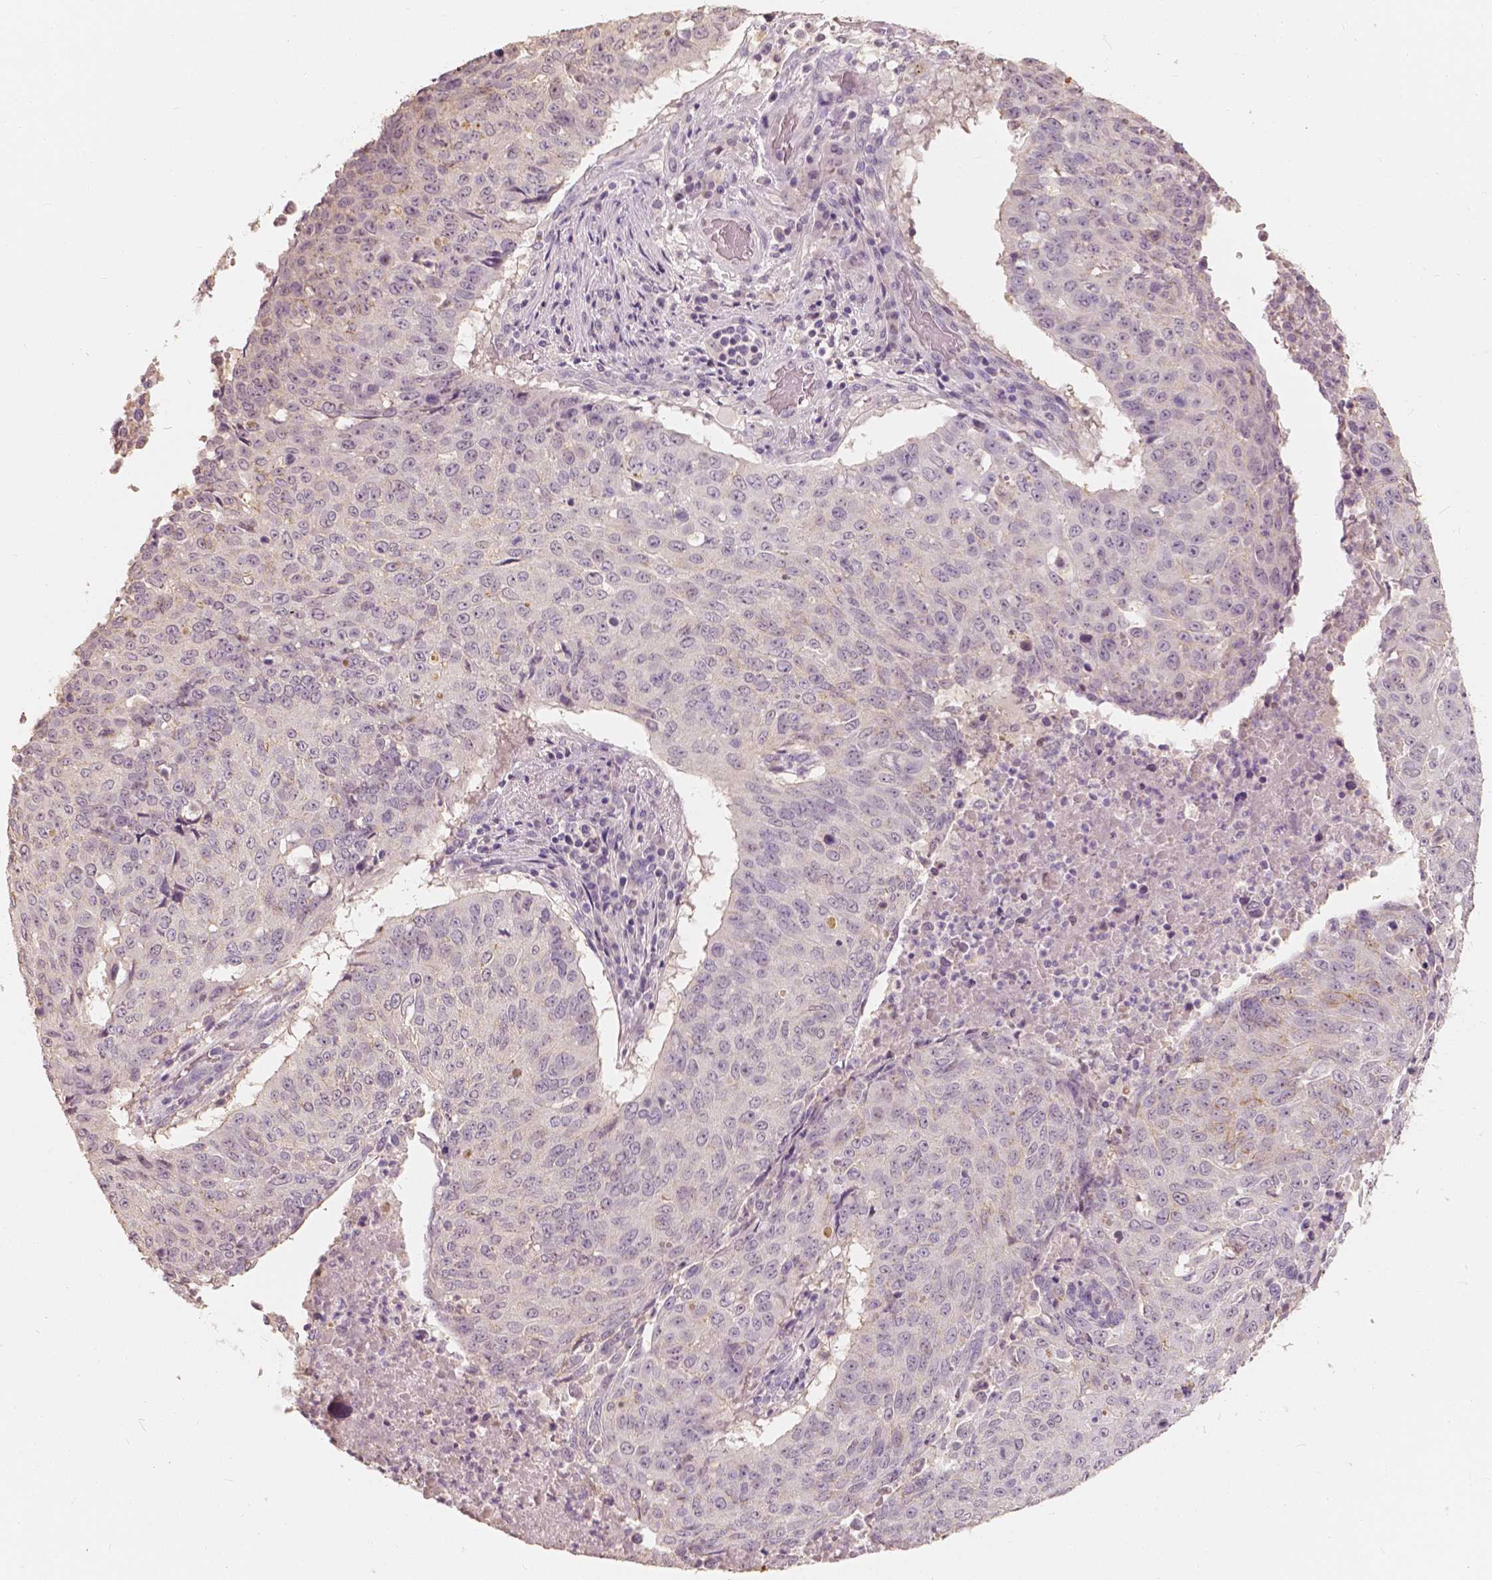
{"staining": {"intensity": "negative", "quantity": "none", "location": "none"}, "tissue": "lung cancer", "cell_type": "Tumor cells", "image_type": "cancer", "snomed": [{"axis": "morphology", "description": "Normal tissue, NOS"}, {"axis": "morphology", "description": "Squamous cell carcinoma, NOS"}, {"axis": "topography", "description": "Bronchus"}, {"axis": "topography", "description": "Lung"}], "caption": "Immunohistochemical staining of lung squamous cell carcinoma shows no significant expression in tumor cells.", "gene": "SAT2", "patient": {"sex": "male", "age": 64}}